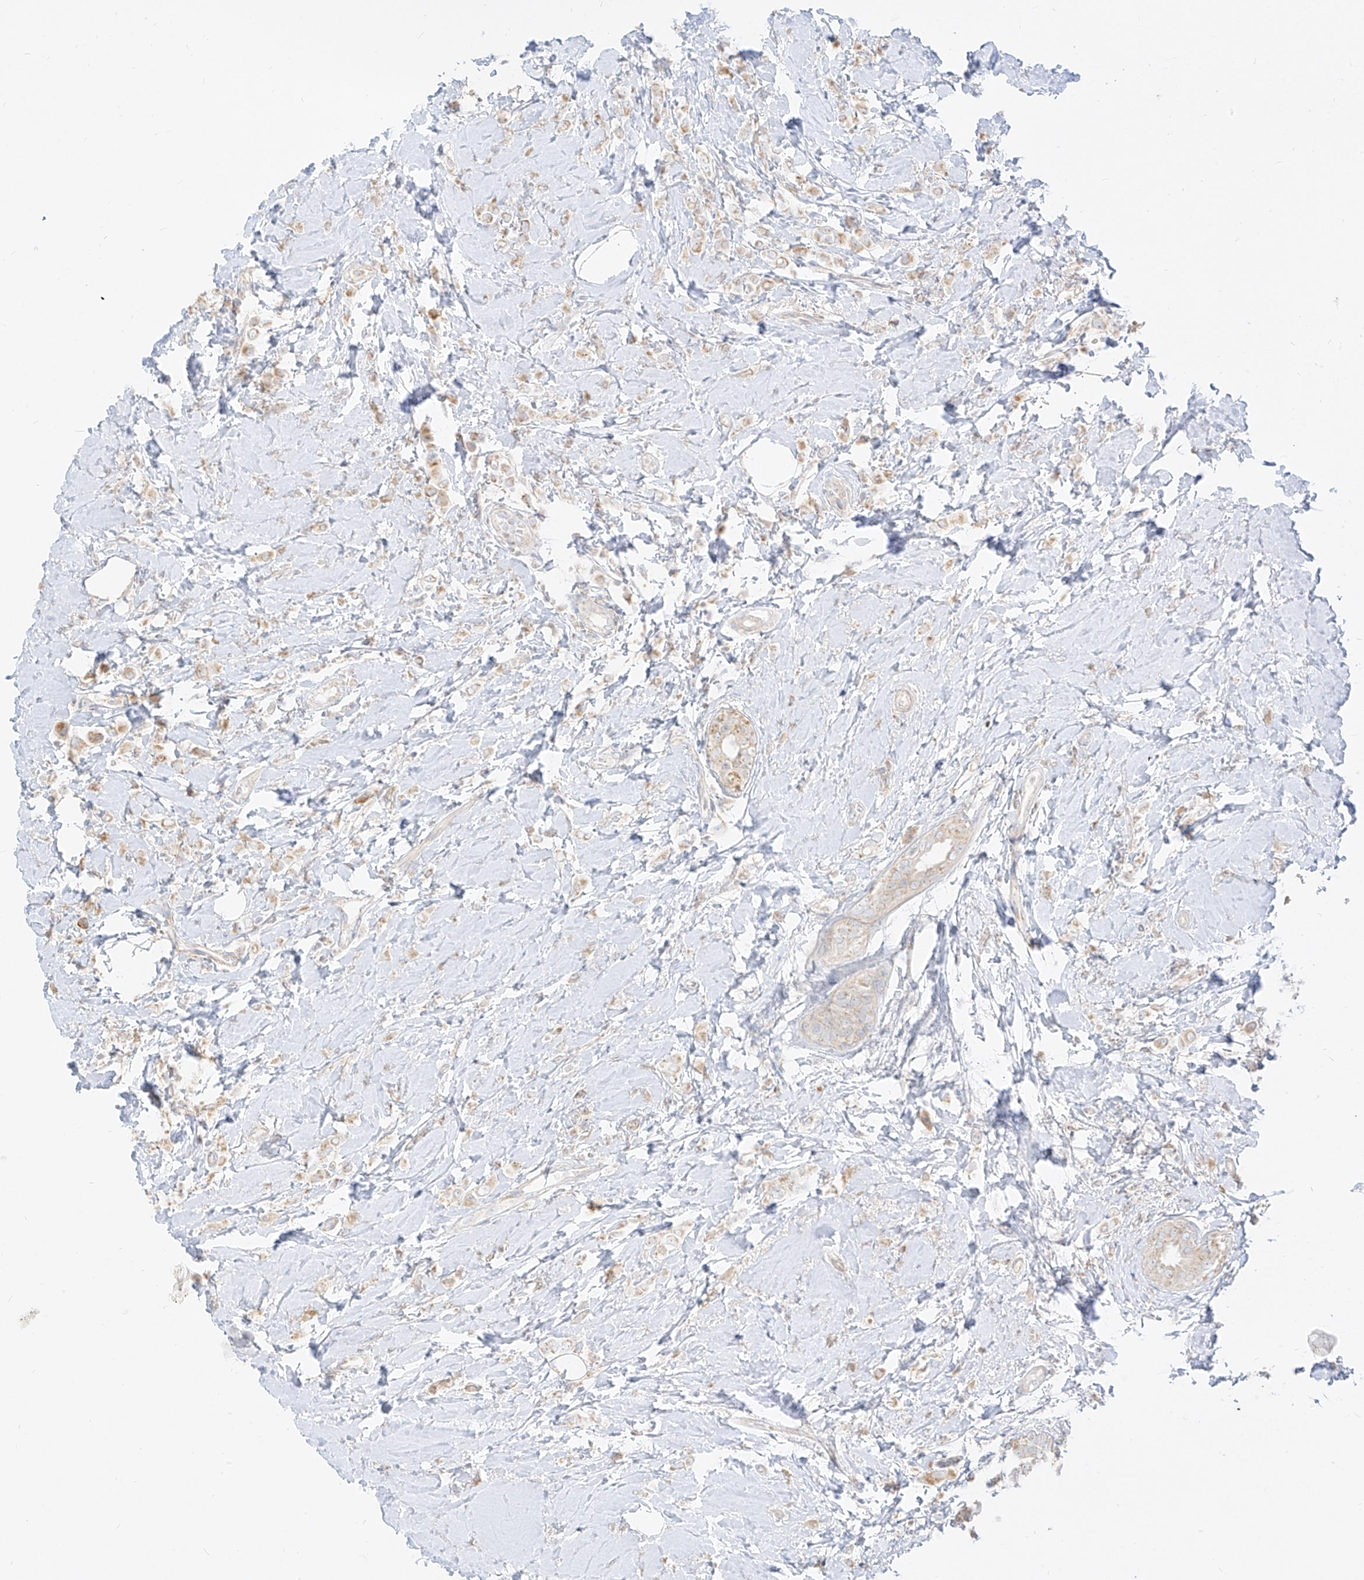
{"staining": {"intensity": "weak", "quantity": ">75%", "location": "cytoplasmic/membranous"}, "tissue": "breast cancer", "cell_type": "Tumor cells", "image_type": "cancer", "snomed": [{"axis": "morphology", "description": "Lobular carcinoma"}, {"axis": "topography", "description": "Breast"}], "caption": "DAB immunohistochemical staining of breast lobular carcinoma reveals weak cytoplasmic/membranous protein positivity in about >75% of tumor cells.", "gene": "ZIM3", "patient": {"sex": "female", "age": 47}}